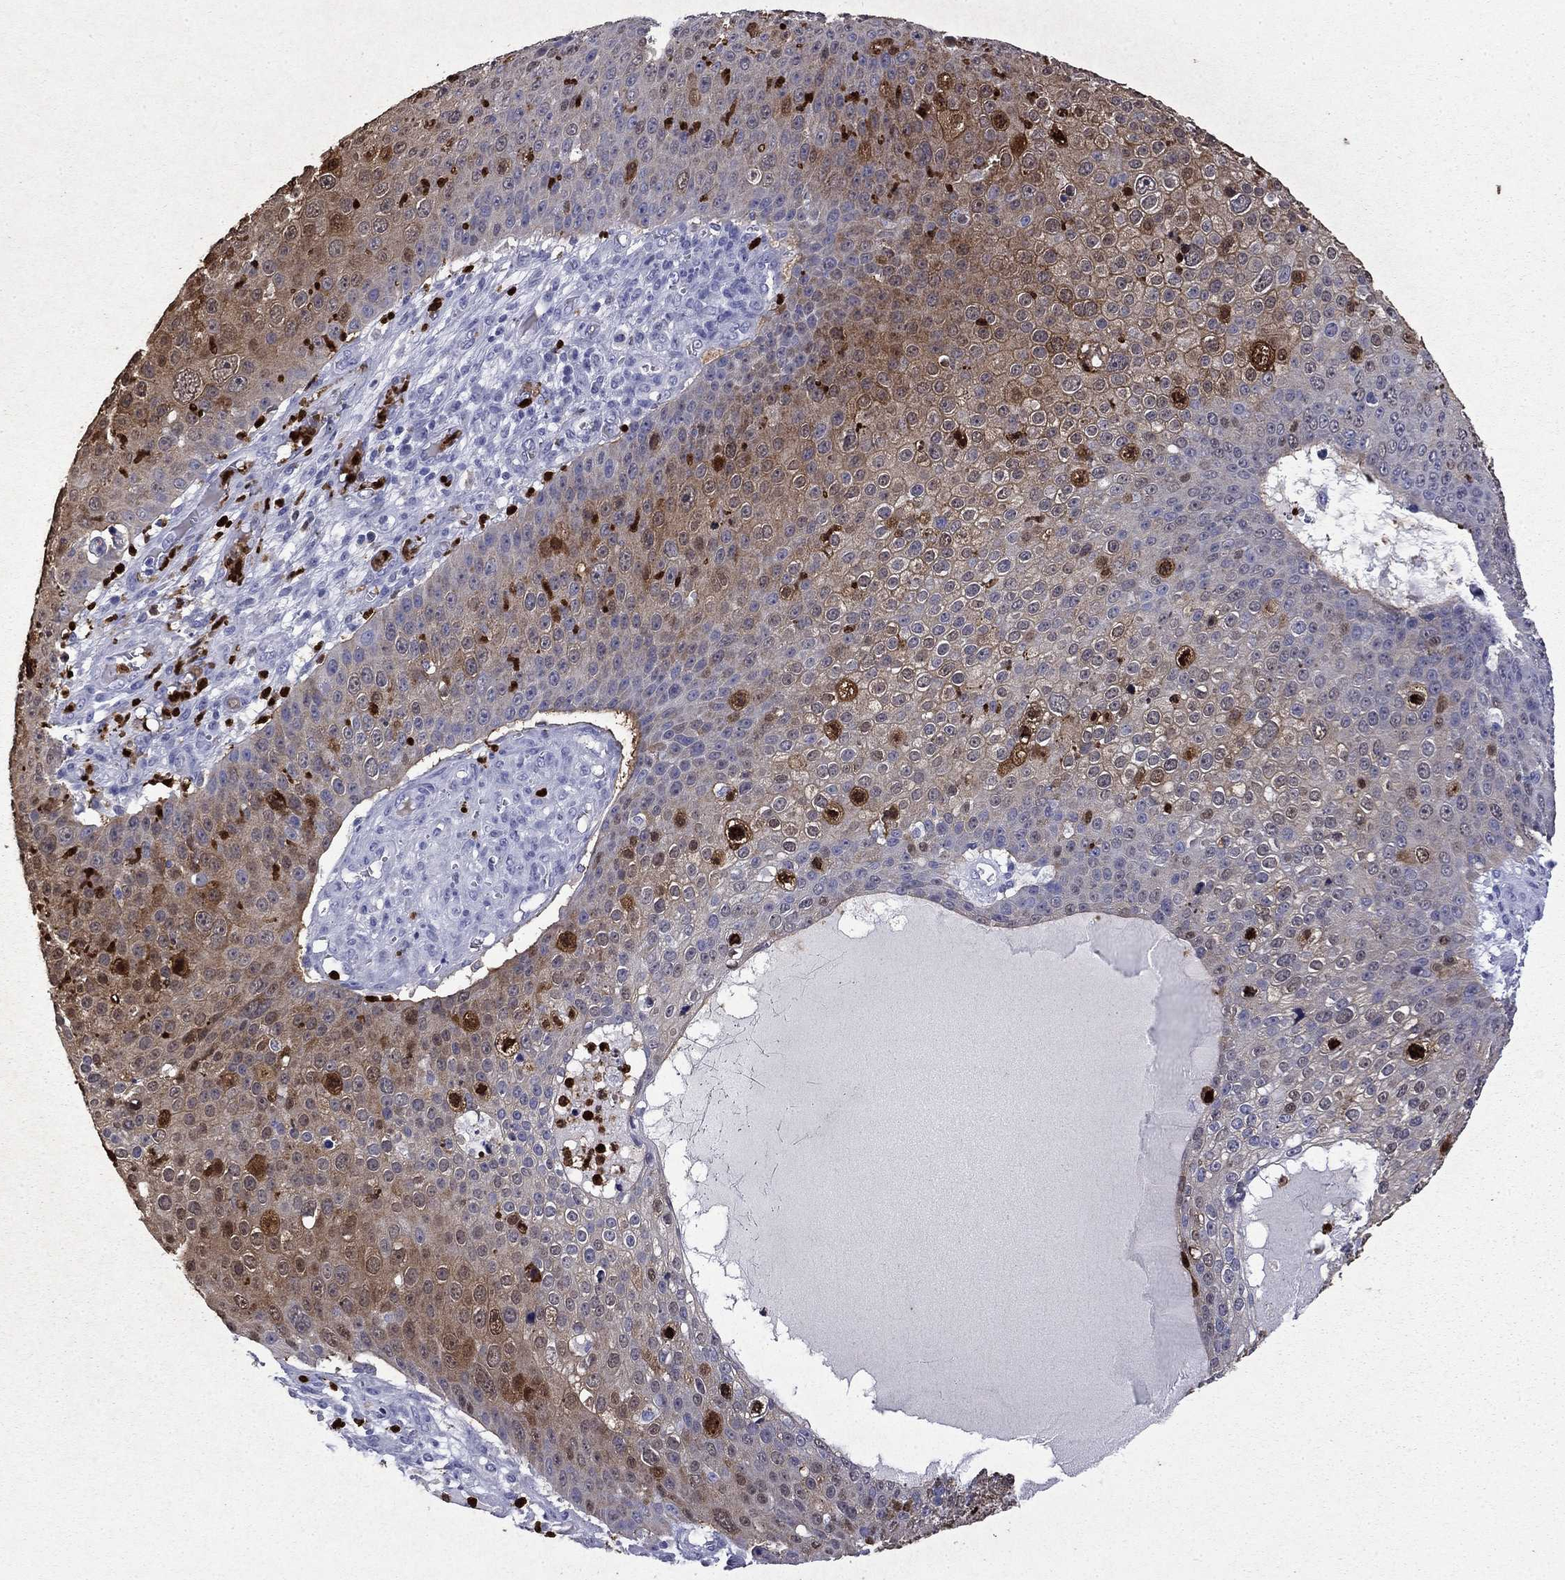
{"staining": {"intensity": "moderate", "quantity": "25%-75%", "location": "cytoplasmic/membranous"}, "tissue": "skin cancer", "cell_type": "Tumor cells", "image_type": "cancer", "snomed": [{"axis": "morphology", "description": "Squamous cell carcinoma, NOS"}, {"axis": "topography", "description": "Skin"}], "caption": "Protein analysis of skin cancer tissue demonstrates moderate cytoplasmic/membranous staining in about 25%-75% of tumor cells.", "gene": "TRIM29", "patient": {"sex": "male", "age": 71}}